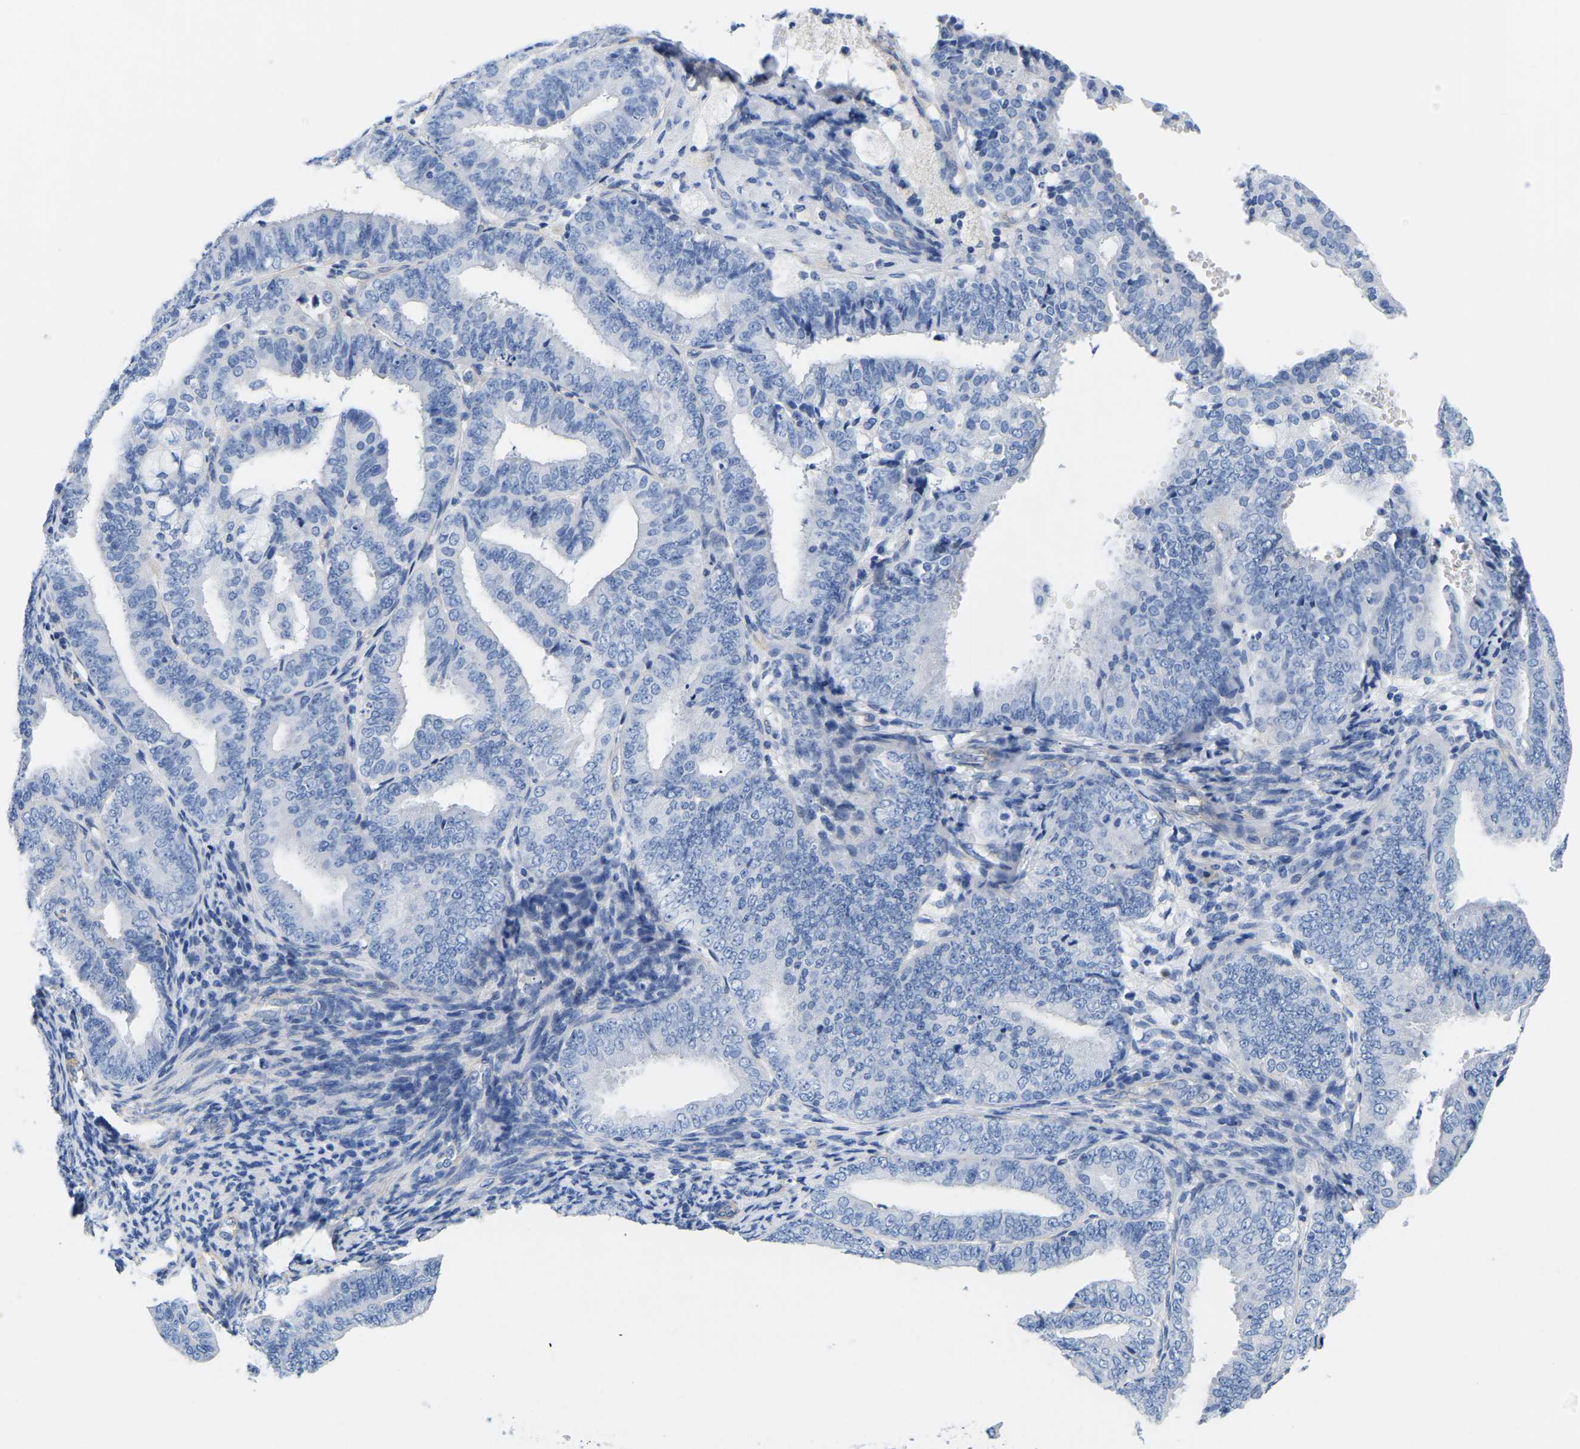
{"staining": {"intensity": "negative", "quantity": "none", "location": "none"}, "tissue": "endometrial cancer", "cell_type": "Tumor cells", "image_type": "cancer", "snomed": [{"axis": "morphology", "description": "Adenocarcinoma, NOS"}, {"axis": "topography", "description": "Endometrium"}], "caption": "Immunohistochemistry (IHC) of endometrial cancer shows no expression in tumor cells.", "gene": "UPK3A", "patient": {"sex": "female", "age": 63}}